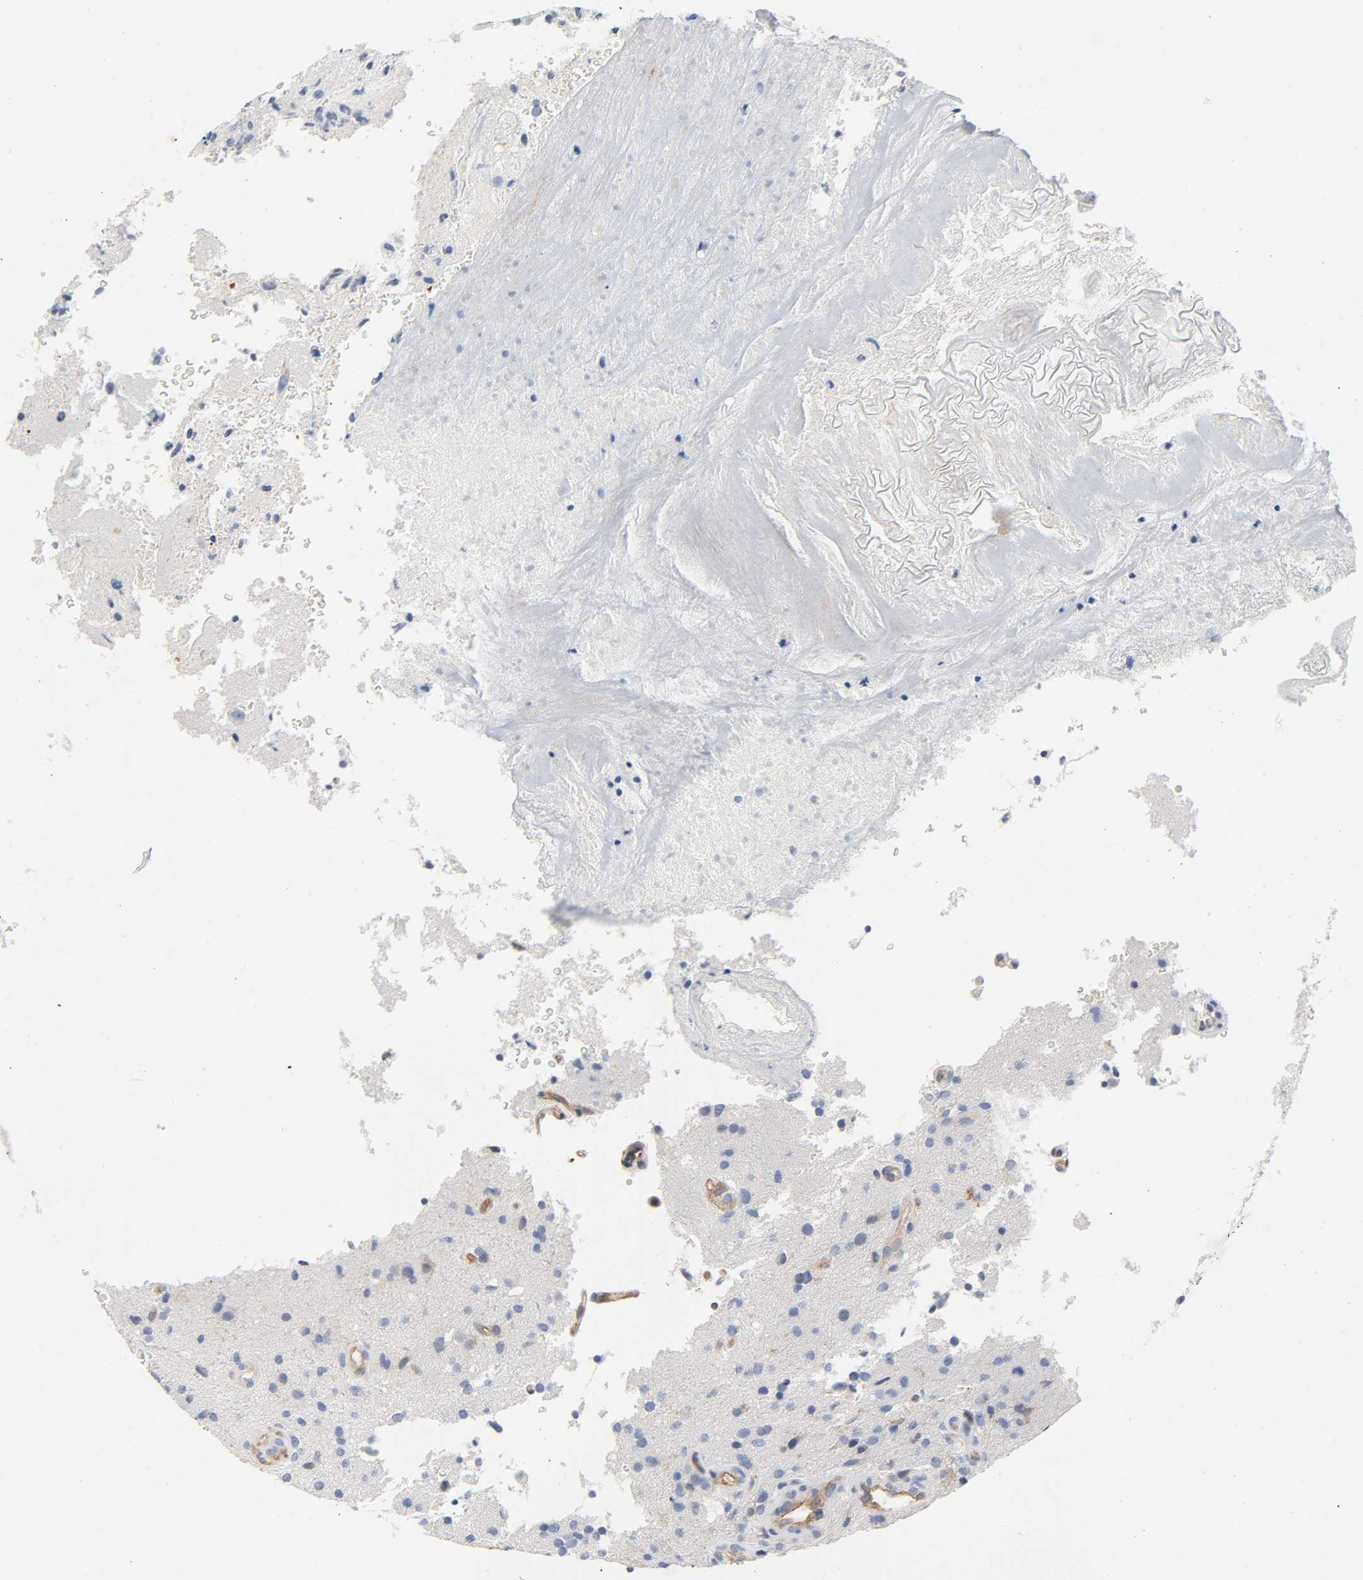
{"staining": {"intensity": "negative", "quantity": "none", "location": "none"}, "tissue": "glioma", "cell_type": "Tumor cells", "image_type": "cancer", "snomed": [{"axis": "morphology", "description": "Normal tissue, NOS"}, {"axis": "morphology", "description": "Glioma, malignant, High grade"}, {"axis": "topography", "description": "Cerebral cortex"}], "caption": "Human malignant glioma (high-grade) stained for a protein using IHC reveals no staining in tumor cells.", "gene": "CD2AP", "patient": {"sex": "male", "age": 75}}